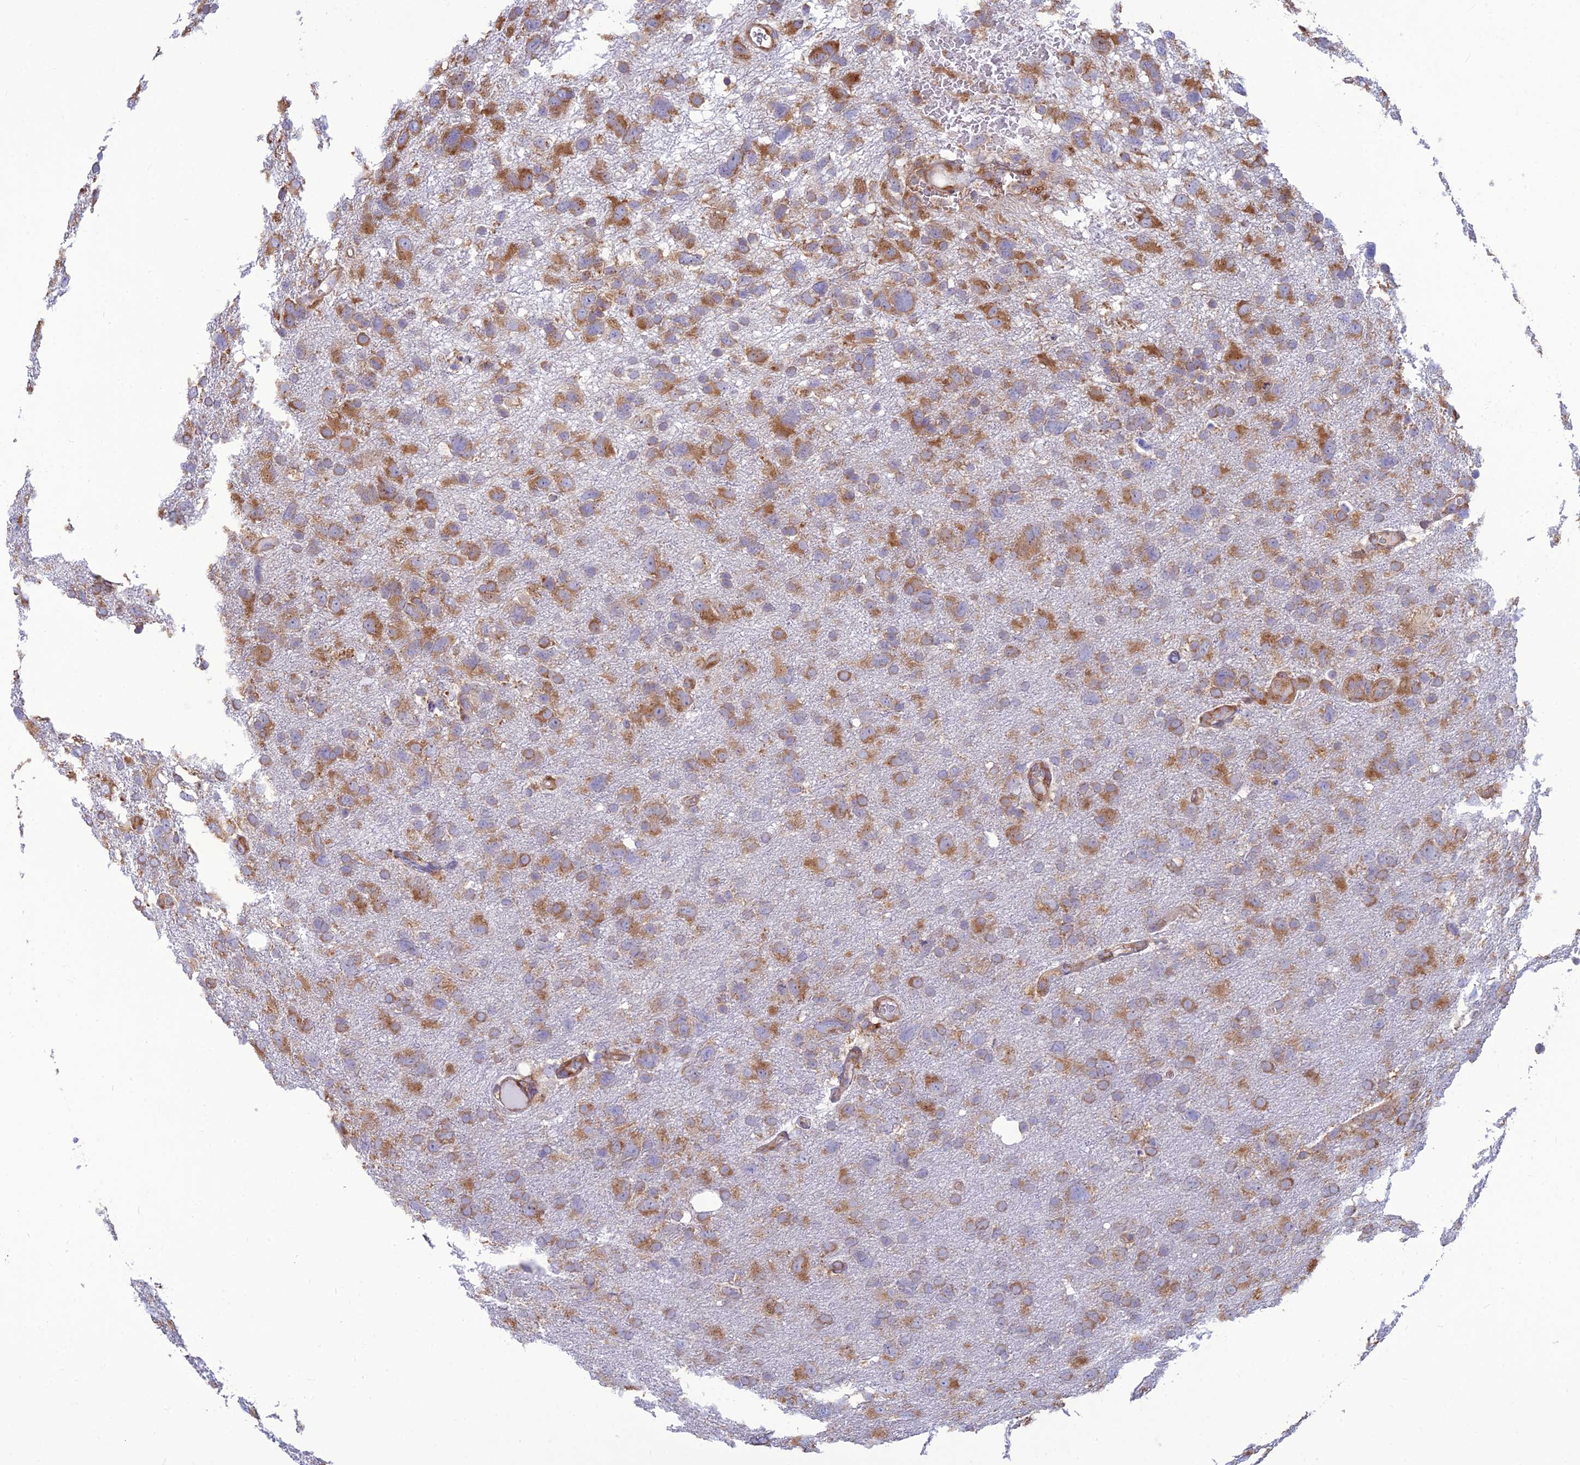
{"staining": {"intensity": "moderate", "quantity": ">75%", "location": "cytoplasmic/membranous"}, "tissue": "glioma", "cell_type": "Tumor cells", "image_type": "cancer", "snomed": [{"axis": "morphology", "description": "Glioma, malignant, High grade"}, {"axis": "topography", "description": "Brain"}], "caption": "Malignant high-grade glioma stained with a brown dye reveals moderate cytoplasmic/membranous positive positivity in approximately >75% of tumor cells.", "gene": "RPL17-C18orf32", "patient": {"sex": "male", "age": 61}}